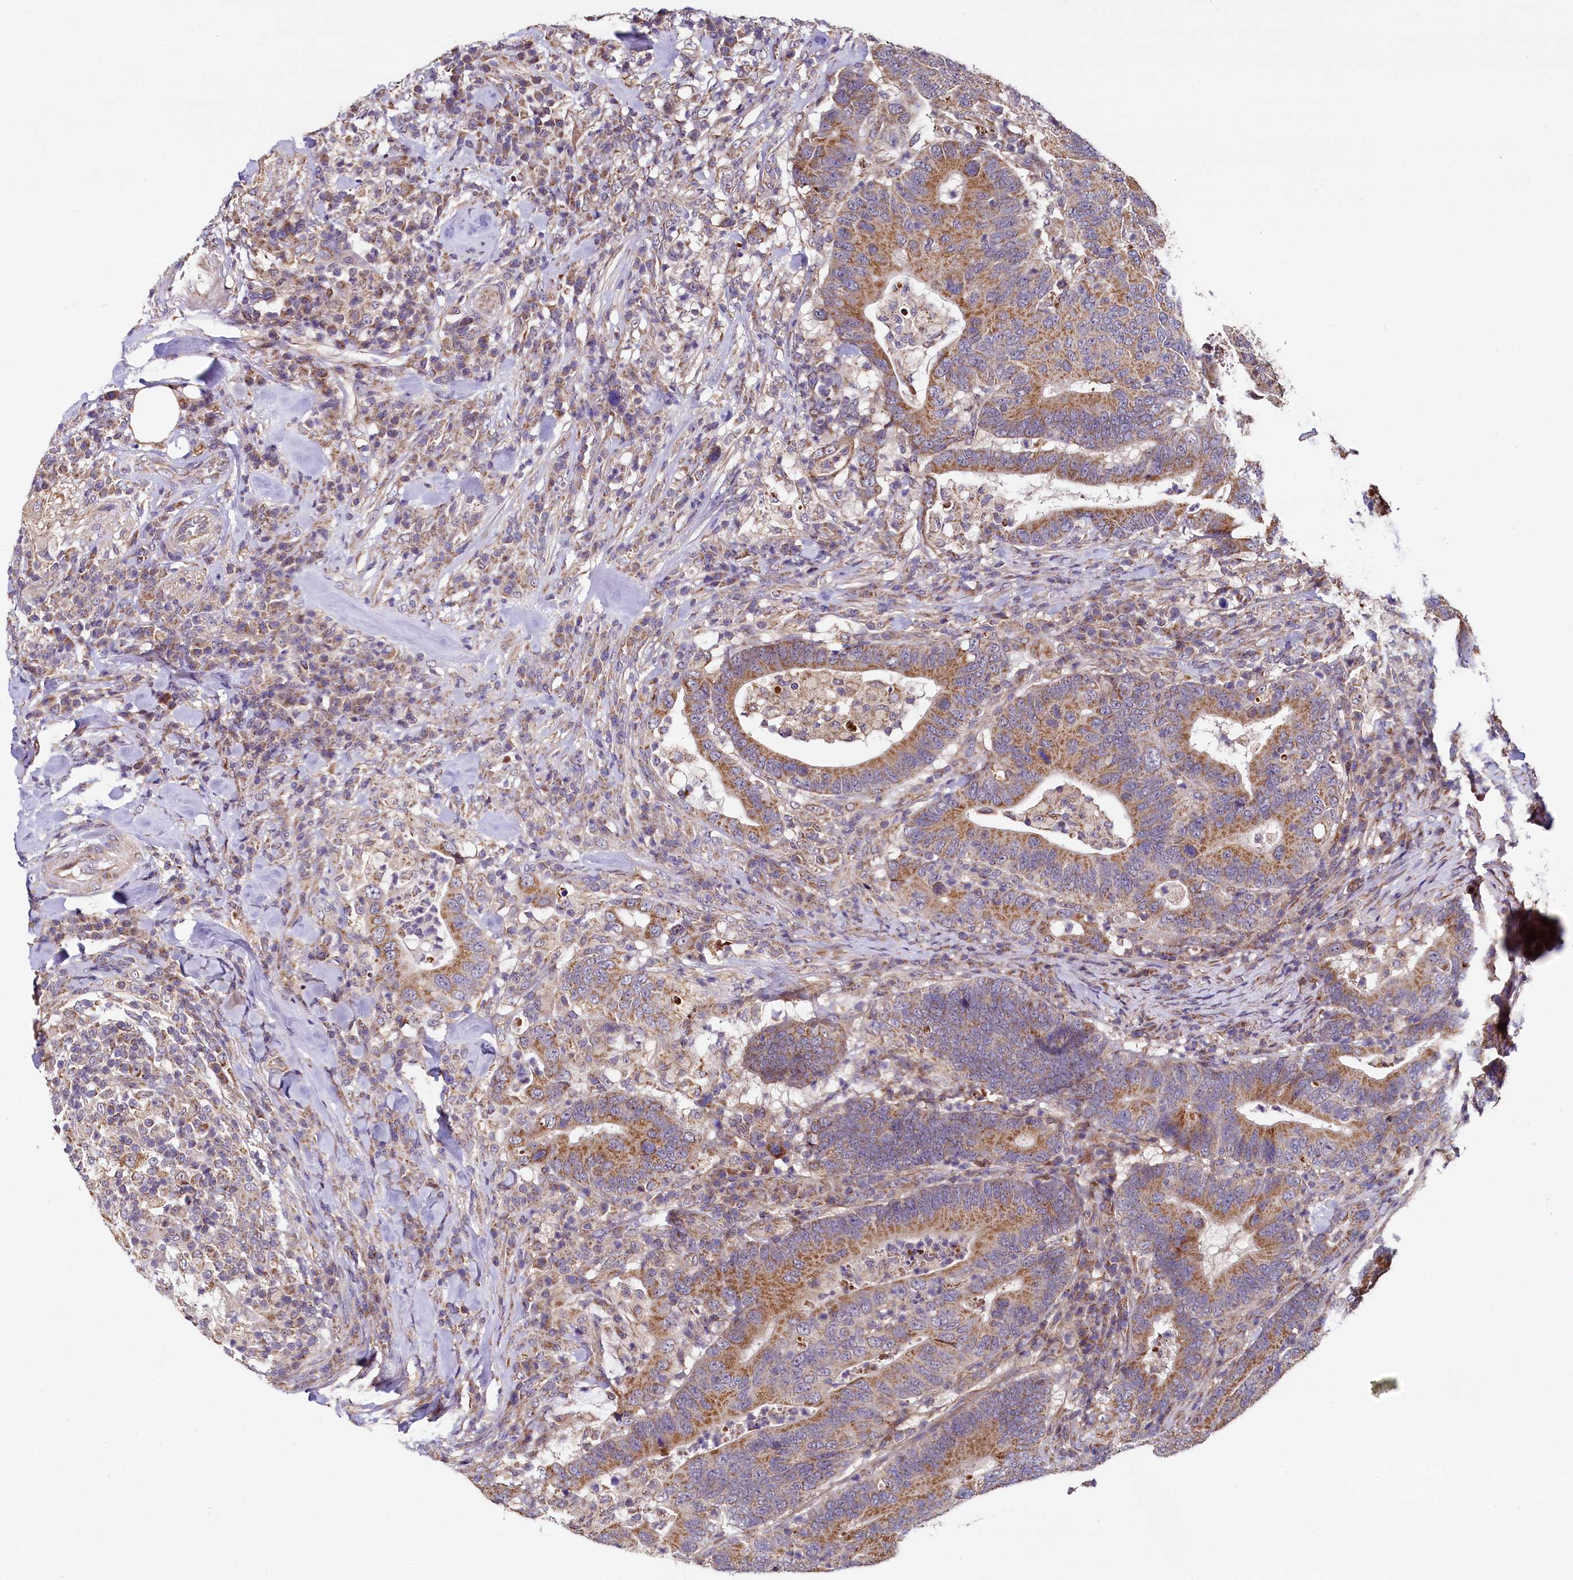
{"staining": {"intensity": "moderate", "quantity": ">75%", "location": "cytoplasmic/membranous"}, "tissue": "colorectal cancer", "cell_type": "Tumor cells", "image_type": "cancer", "snomed": [{"axis": "morphology", "description": "Adenocarcinoma, NOS"}, {"axis": "topography", "description": "Colon"}], "caption": "Immunohistochemical staining of colorectal cancer (adenocarcinoma) demonstrates medium levels of moderate cytoplasmic/membranous staining in about >75% of tumor cells.", "gene": "SPRYD3", "patient": {"sex": "female", "age": 66}}